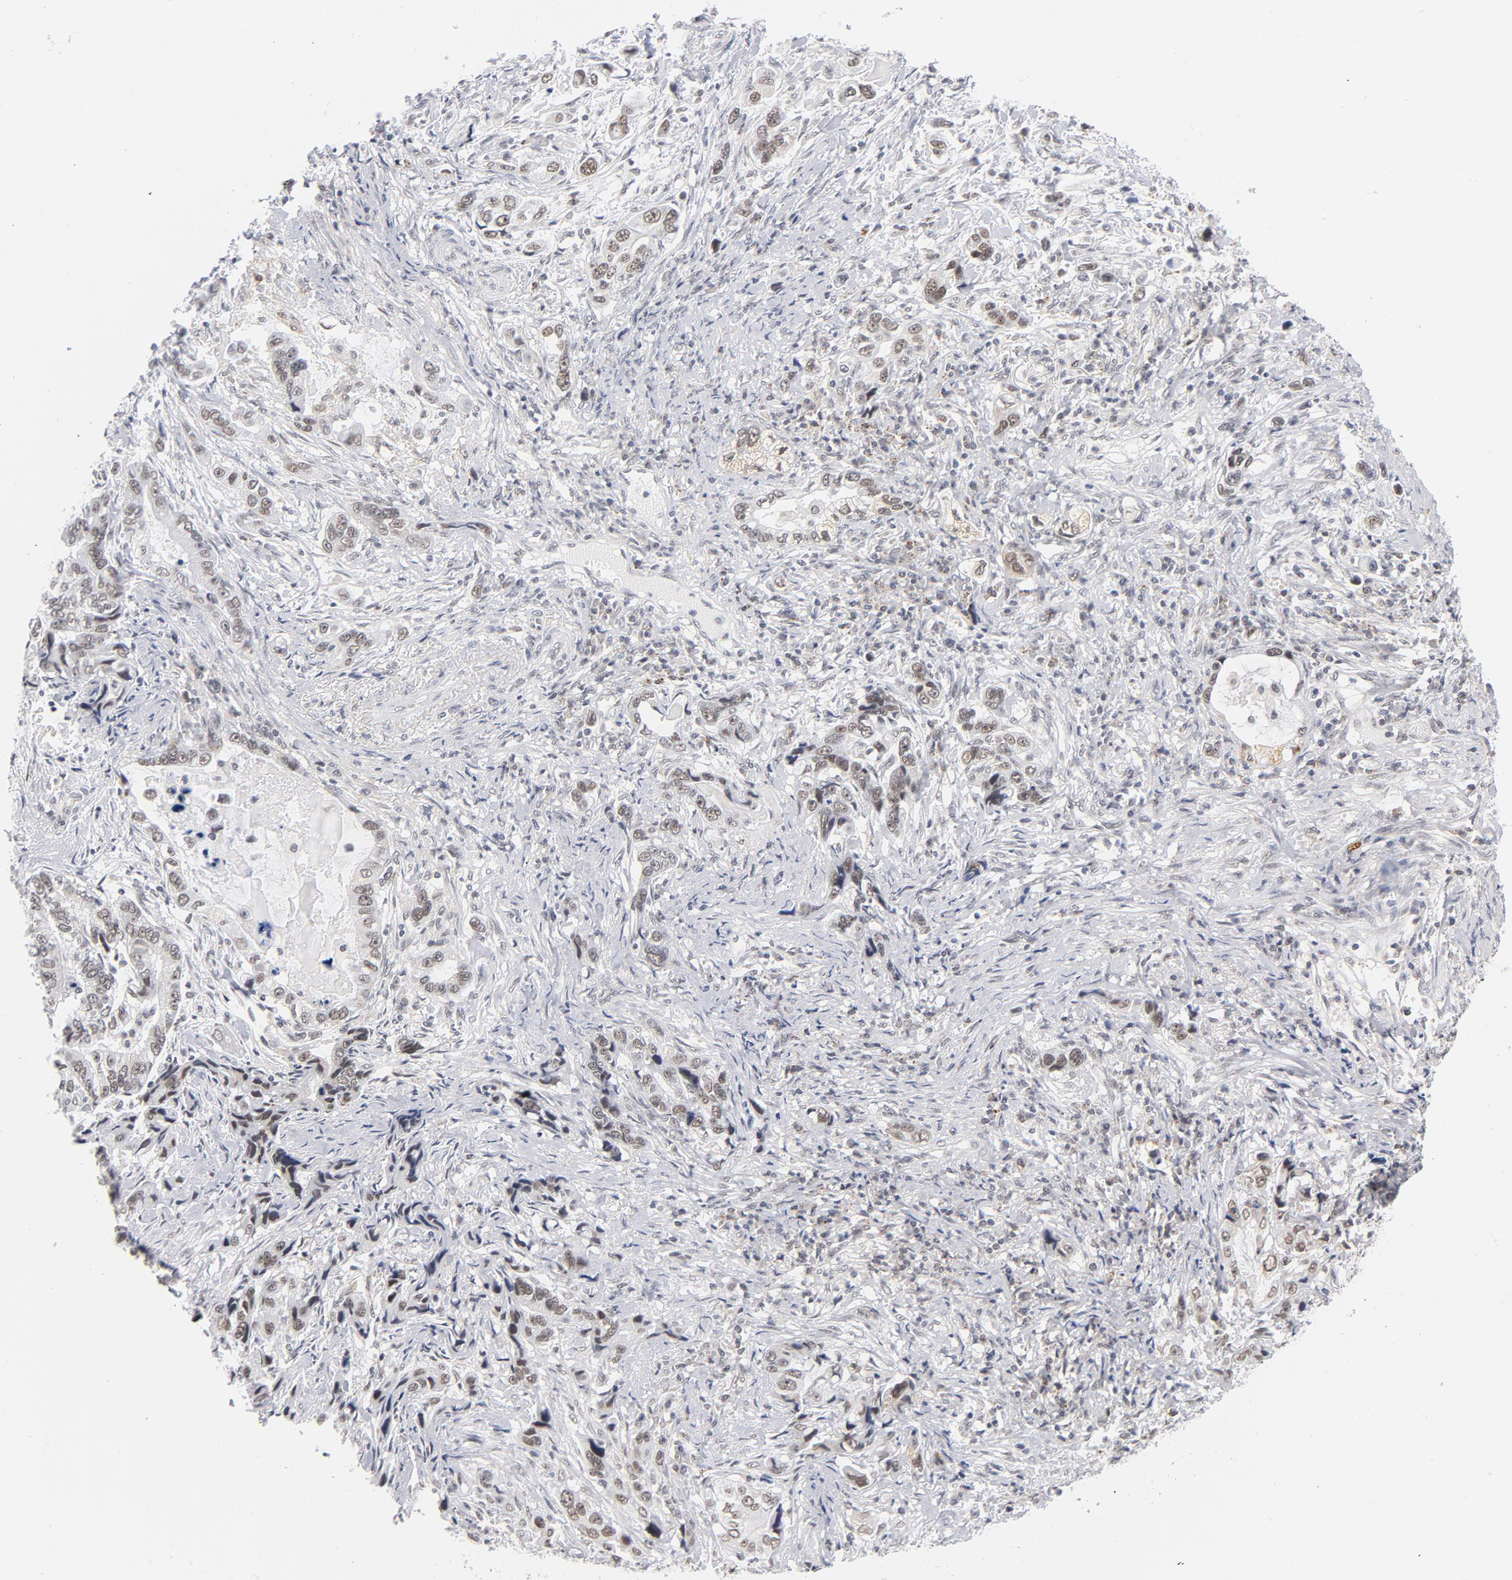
{"staining": {"intensity": "moderate", "quantity": "25%-75%", "location": "nuclear"}, "tissue": "stomach cancer", "cell_type": "Tumor cells", "image_type": "cancer", "snomed": [{"axis": "morphology", "description": "Adenocarcinoma, NOS"}, {"axis": "topography", "description": "Stomach, lower"}], "caption": "A brown stain shows moderate nuclear positivity of a protein in stomach cancer (adenocarcinoma) tumor cells.", "gene": "BAP1", "patient": {"sex": "female", "age": 93}}